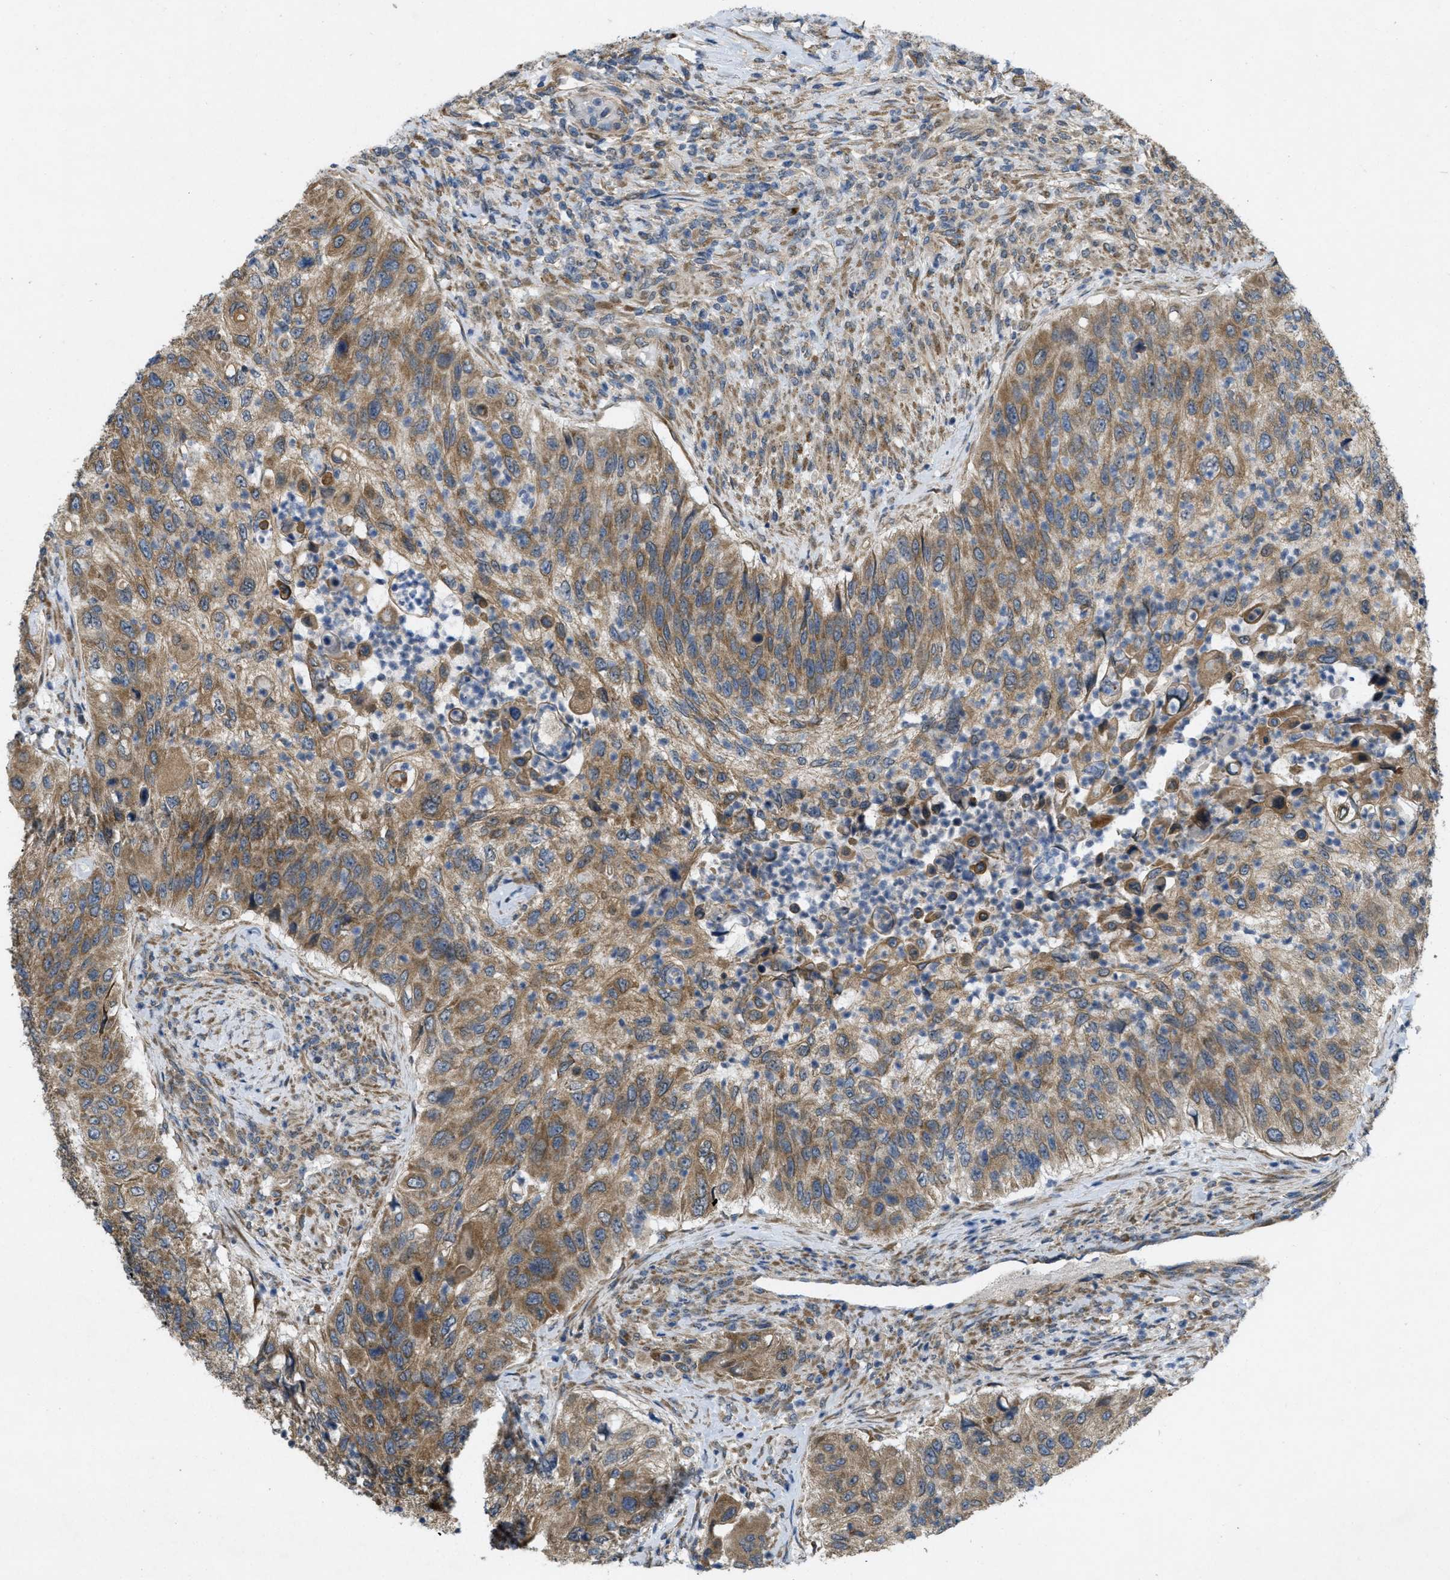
{"staining": {"intensity": "moderate", "quantity": ">75%", "location": "cytoplasmic/membranous"}, "tissue": "urothelial cancer", "cell_type": "Tumor cells", "image_type": "cancer", "snomed": [{"axis": "morphology", "description": "Urothelial carcinoma, High grade"}, {"axis": "topography", "description": "Urinary bladder"}], "caption": "Immunohistochemical staining of human urothelial cancer demonstrates medium levels of moderate cytoplasmic/membranous staining in approximately >75% of tumor cells.", "gene": "IFNLR1", "patient": {"sex": "female", "age": 60}}